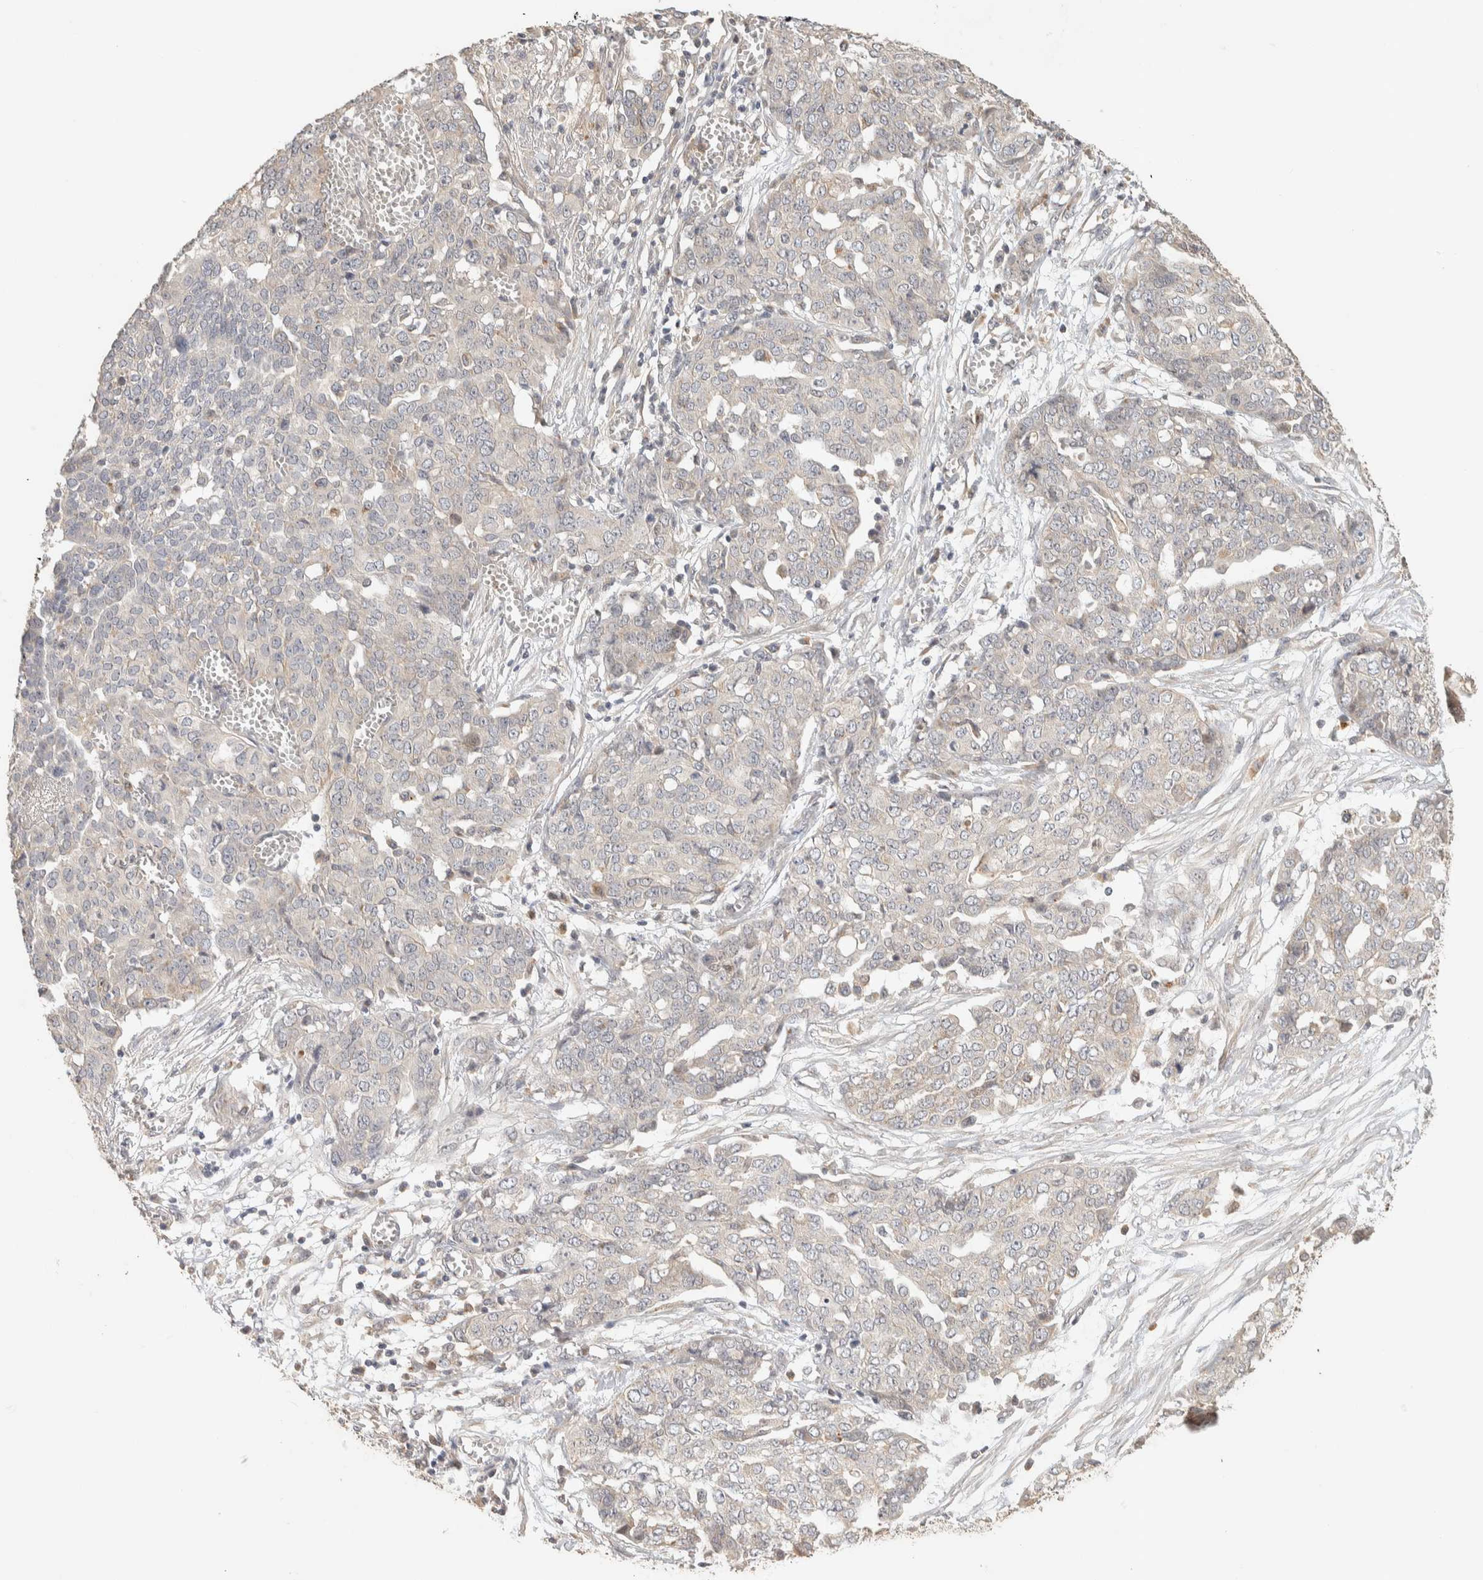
{"staining": {"intensity": "negative", "quantity": "none", "location": "none"}, "tissue": "ovarian cancer", "cell_type": "Tumor cells", "image_type": "cancer", "snomed": [{"axis": "morphology", "description": "Cystadenocarcinoma, serous, NOS"}, {"axis": "topography", "description": "Soft tissue"}, {"axis": "topography", "description": "Ovary"}], "caption": "The immunohistochemistry micrograph has no significant expression in tumor cells of ovarian cancer (serous cystadenocarcinoma) tissue.", "gene": "ITPA", "patient": {"sex": "female", "age": 57}}